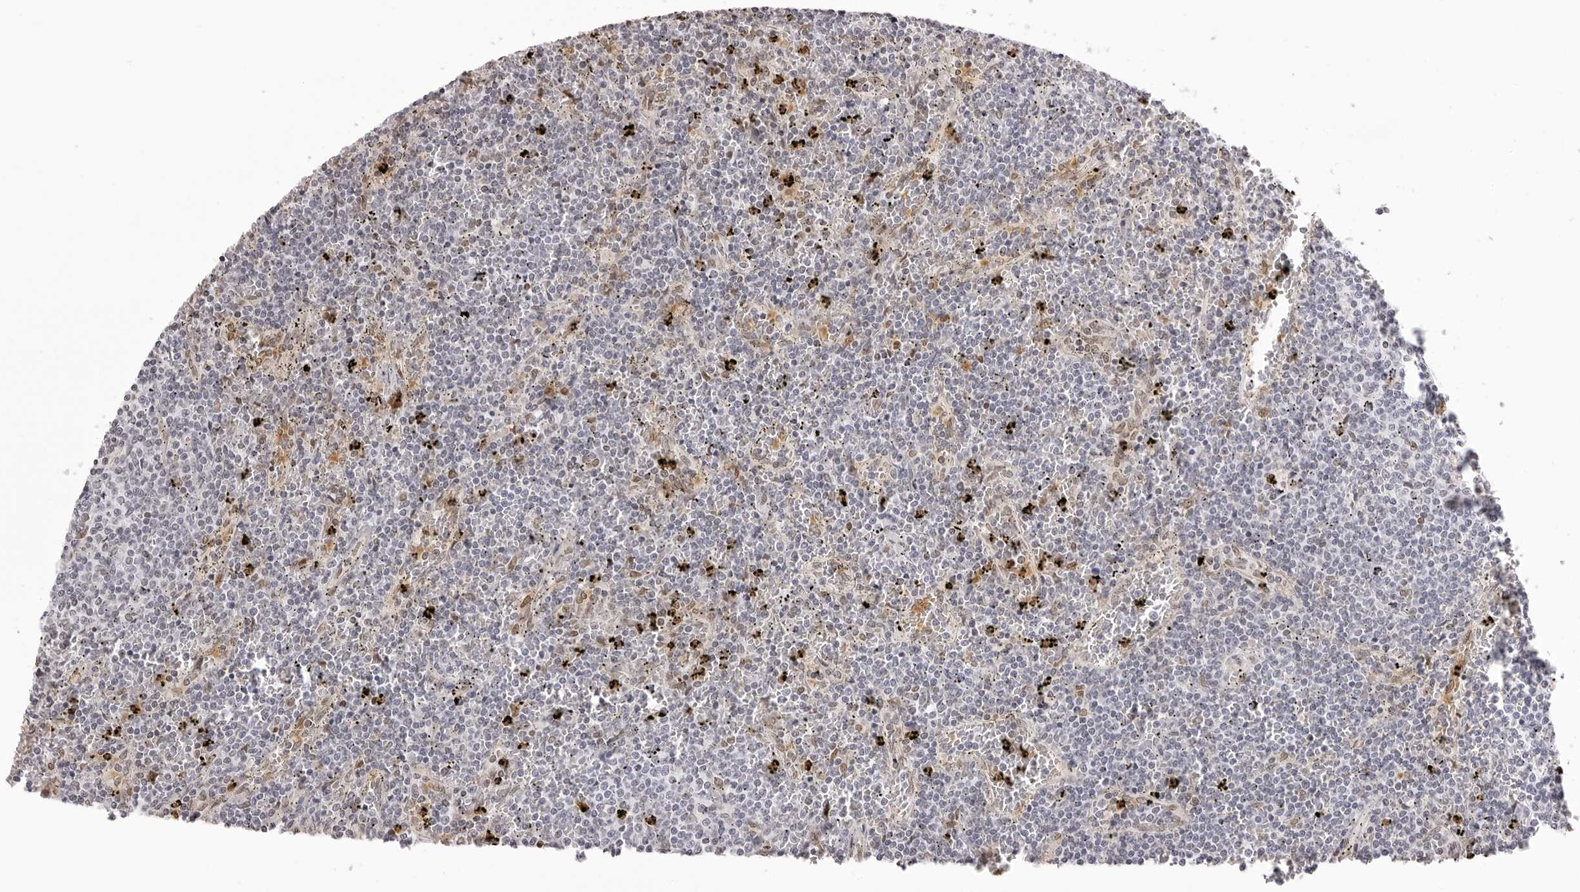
{"staining": {"intensity": "negative", "quantity": "none", "location": "none"}, "tissue": "lymphoma", "cell_type": "Tumor cells", "image_type": "cancer", "snomed": [{"axis": "morphology", "description": "Malignant lymphoma, non-Hodgkin's type, Low grade"}, {"axis": "topography", "description": "Spleen"}], "caption": "This is a photomicrograph of immunohistochemistry staining of malignant lymphoma, non-Hodgkin's type (low-grade), which shows no expression in tumor cells. Nuclei are stained in blue.", "gene": "HSPA4", "patient": {"sex": "female", "age": 50}}